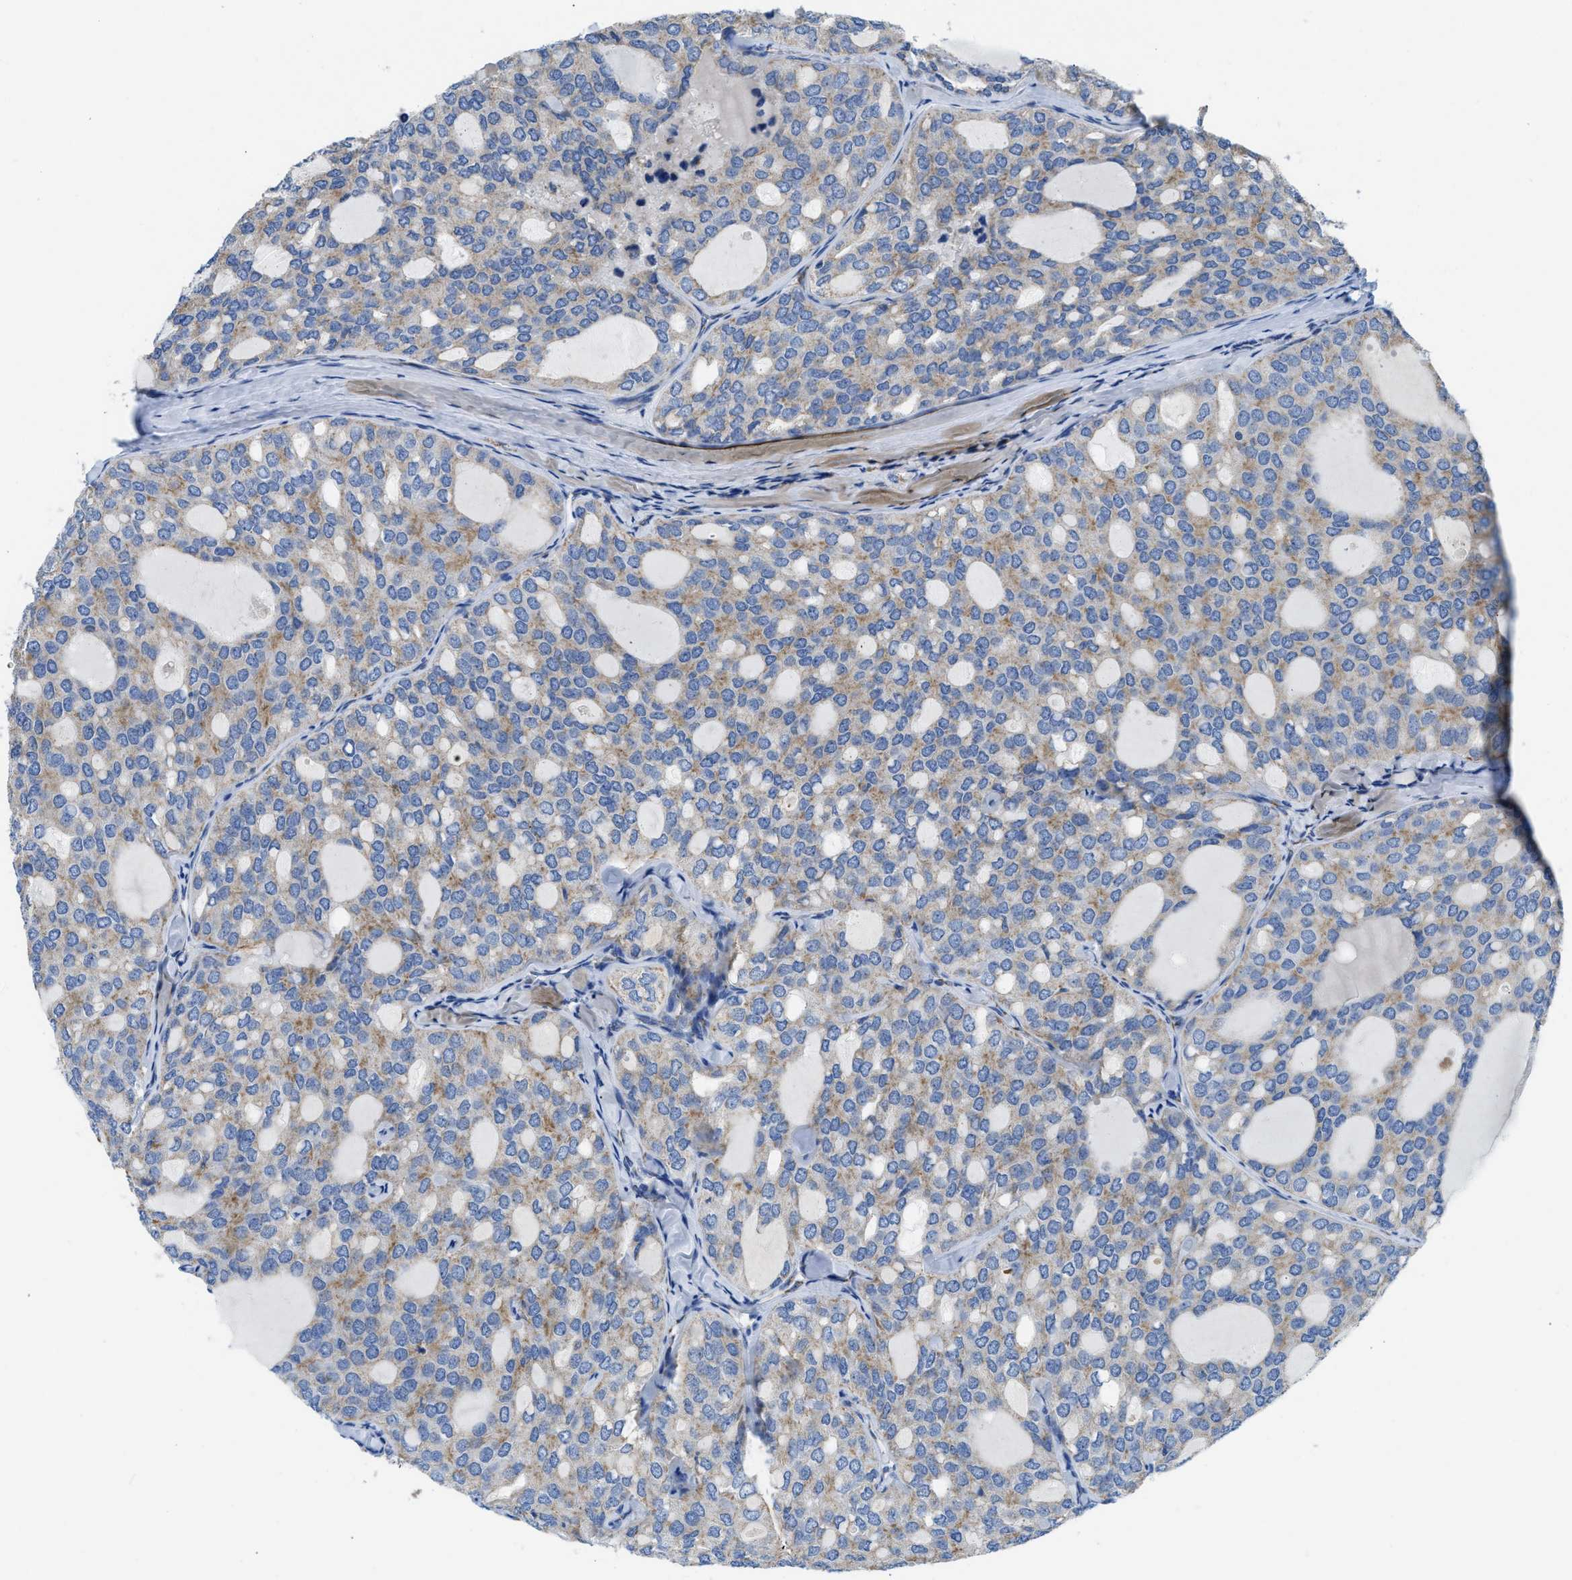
{"staining": {"intensity": "moderate", "quantity": "25%-75%", "location": "cytoplasmic/membranous"}, "tissue": "thyroid cancer", "cell_type": "Tumor cells", "image_type": "cancer", "snomed": [{"axis": "morphology", "description": "Follicular adenoma carcinoma, NOS"}, {"axis": "topography", "description": "Thyroid gland"}], "caption": "A brown stain labels moderate cytoplasmic/membranous expression of a protein in human follicular adenoma carcinoma (thyroid) tumor cells.", "gene": "SLC25A13", "patient": {"sex": "male", "age": 75}}